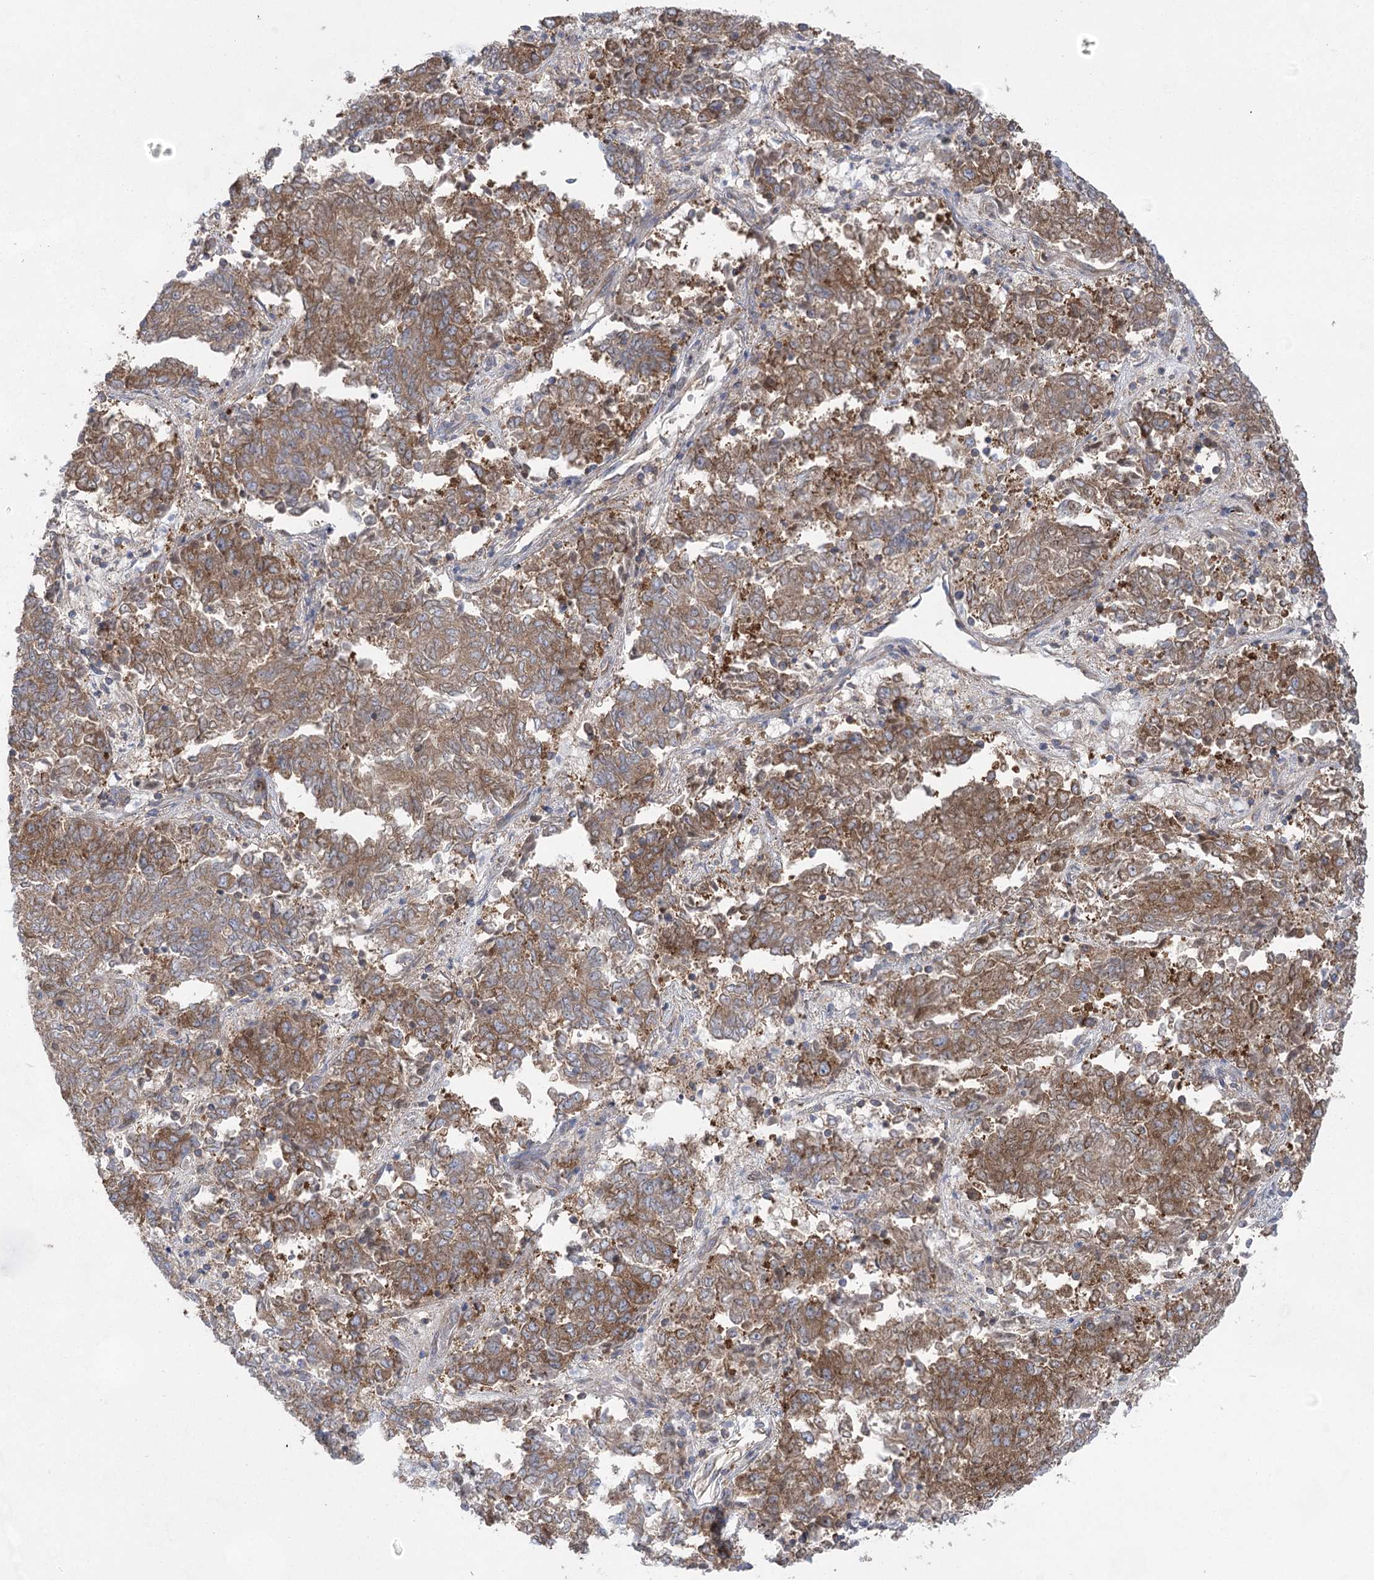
{"staining": {"intensity": "moderate", "quantity": ">75%", "location": "cytoplasmic/membranous"}, "tissue": "endometrial cancer", "cell_type": "Tumor cells", "image_type": "cancer", "snomed": [{"axis": "morphology", "description": "Adenocarcinoma, NOS"}, {"axis": "topography", "description": "Endometrium"}], "caption": "Tumor cells reveal medium levels of moderate cytoplasmic/membranous staining in approximately >75% of cells in adenocarcinoma (endometrial).", "gene": "EIF3A", "patient": {"sex": "female", "age": 80}}